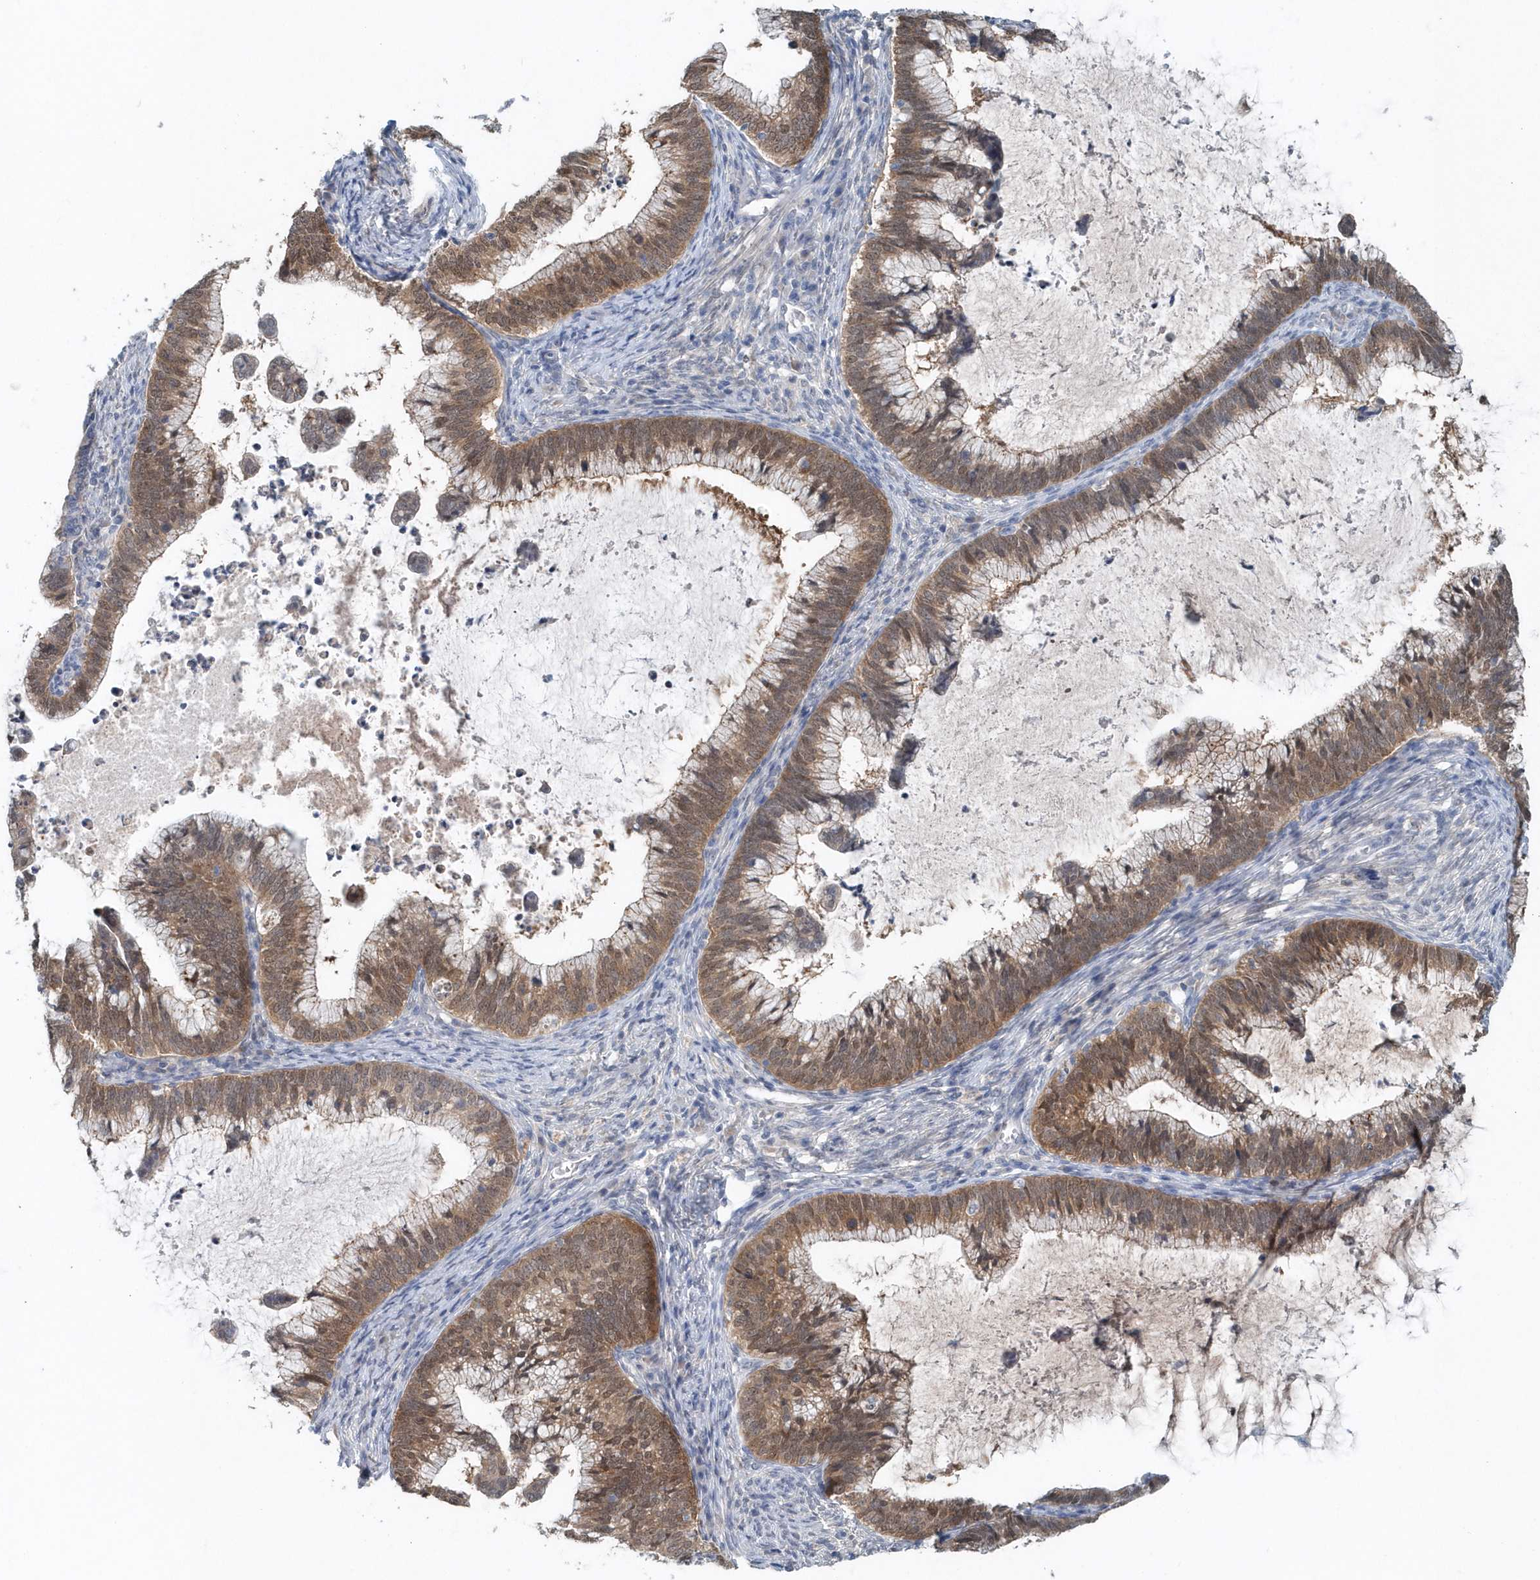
{"staining": {"intensity": "moderate", "quantity": ">75%", "location": "cytoplasmic/membranous,nuclear"}, "tissue": "cervical cancer", "cell_type": "Tumor cells", "image_type": "cancer", "snomed": [{"axis": "morphology", "description": "Adenocarcinoma, NOS"}, {"axis": "topography", "description": "Cervix"}], "caption": "DAB immunohistochemical staining of human cervical cancer (adenocarcinoma) demonstrates moderate cytoplasmic/membranous and nuclear protein positivity in about >75% of tumor cells.", "gene": "PFN2", "patient": {"sex": "female", "age": 36}}